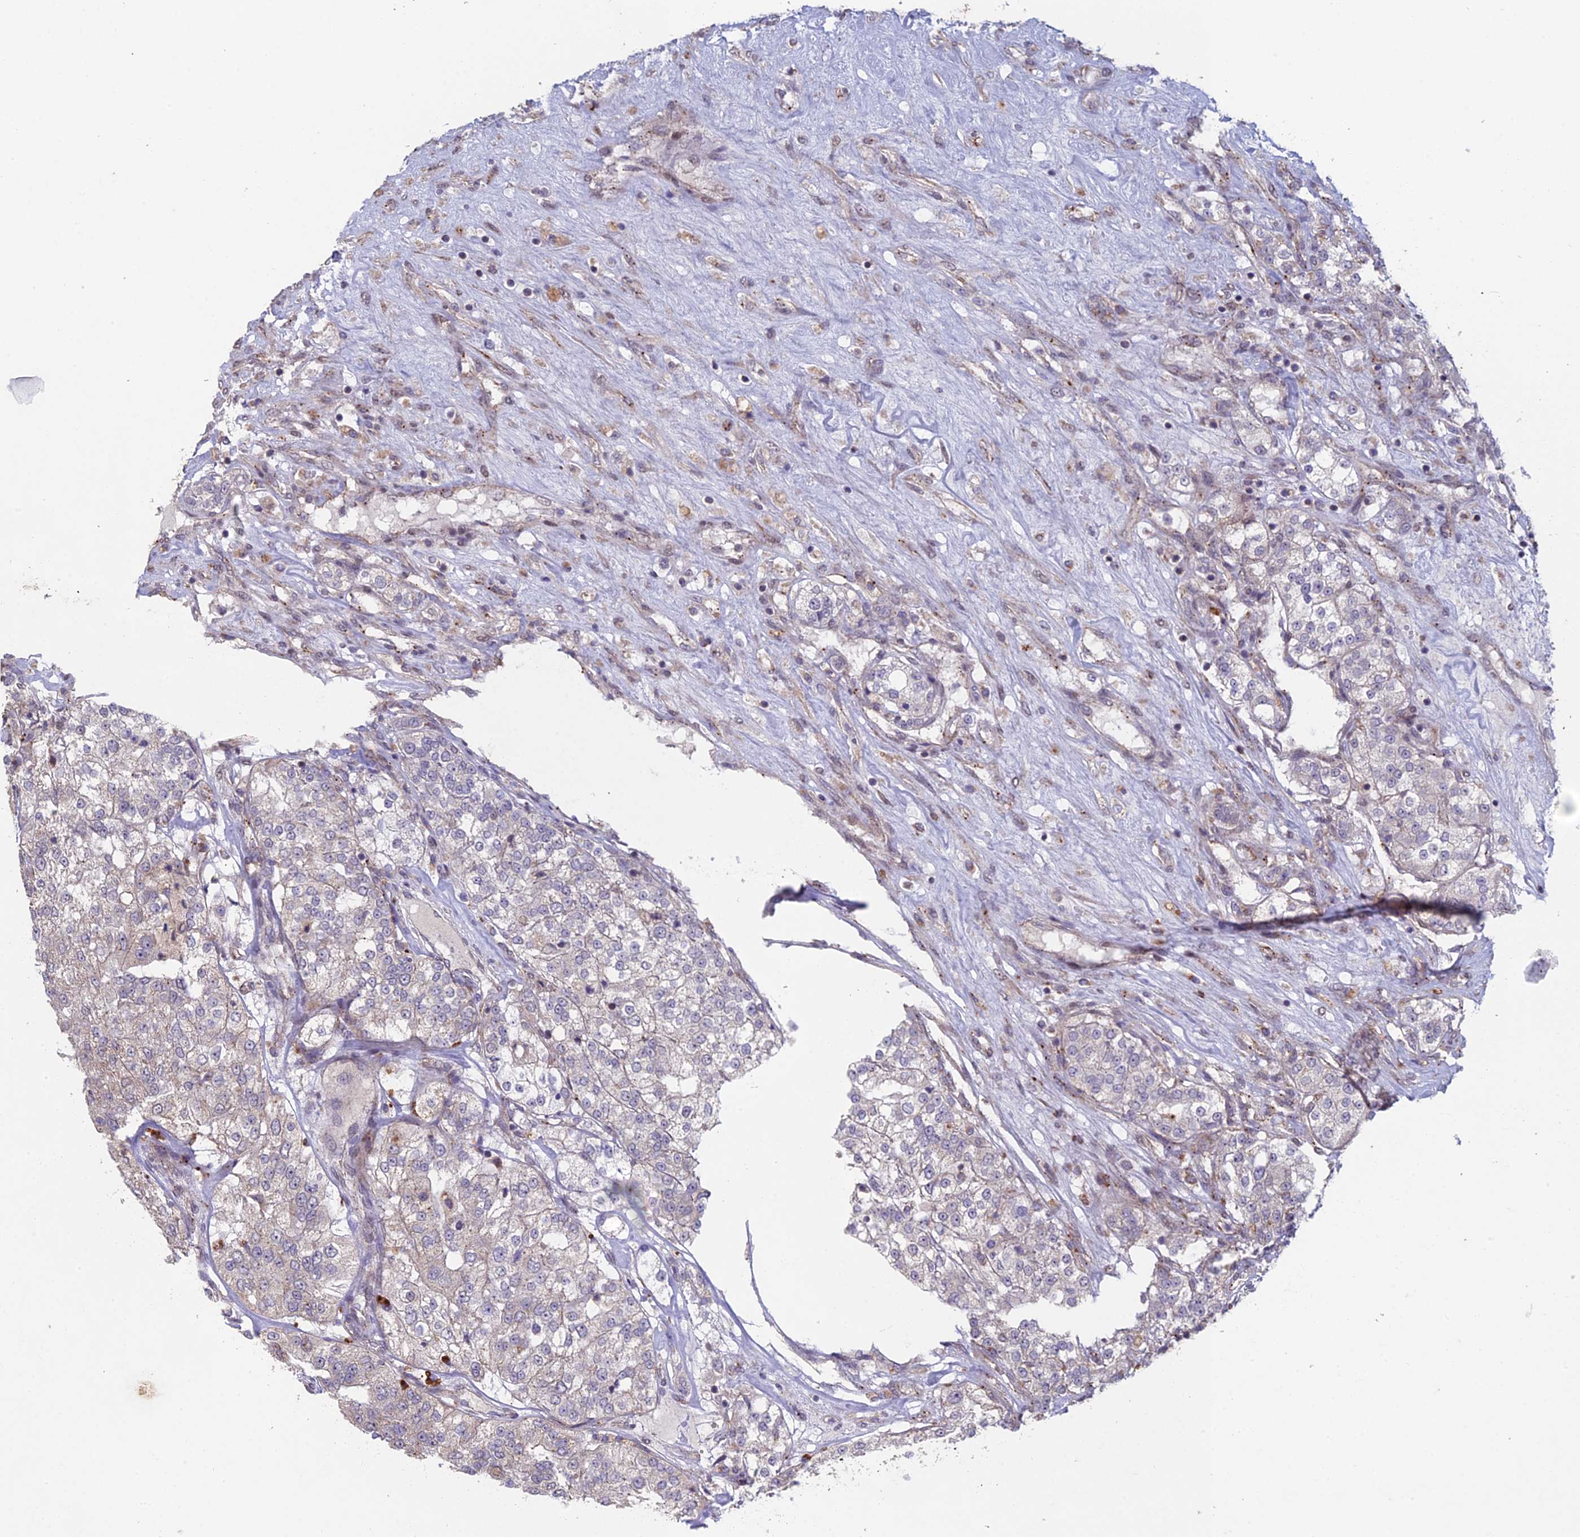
{"staining": {"intensity": "weak", "quantity": "<25%", "location": "cytoplasmic/membranous"}, "tissue": "renal cancer", "cell_type": "Tumor cells", "image_type": "cancer", "snomed": [{"axis": "morphology", "description": "Adenocarcinoma, NOS"}, {"axis": "topography", "description": "Kidney"}], "caption": "IHC histopathology image of neoplastic tissue: human renal cancer (adenocarcinoma) stained with DAB shows no significant protein staining in tumor cells. Brightfield microscopy of immunohistochemistry stained with DAB (3,3'-diaminobenzidine) (brown) and hematoxylin (blue), captured at high magnification.", "gene": "FOXS1", "patient": {"sex": "female", "age": 63}}